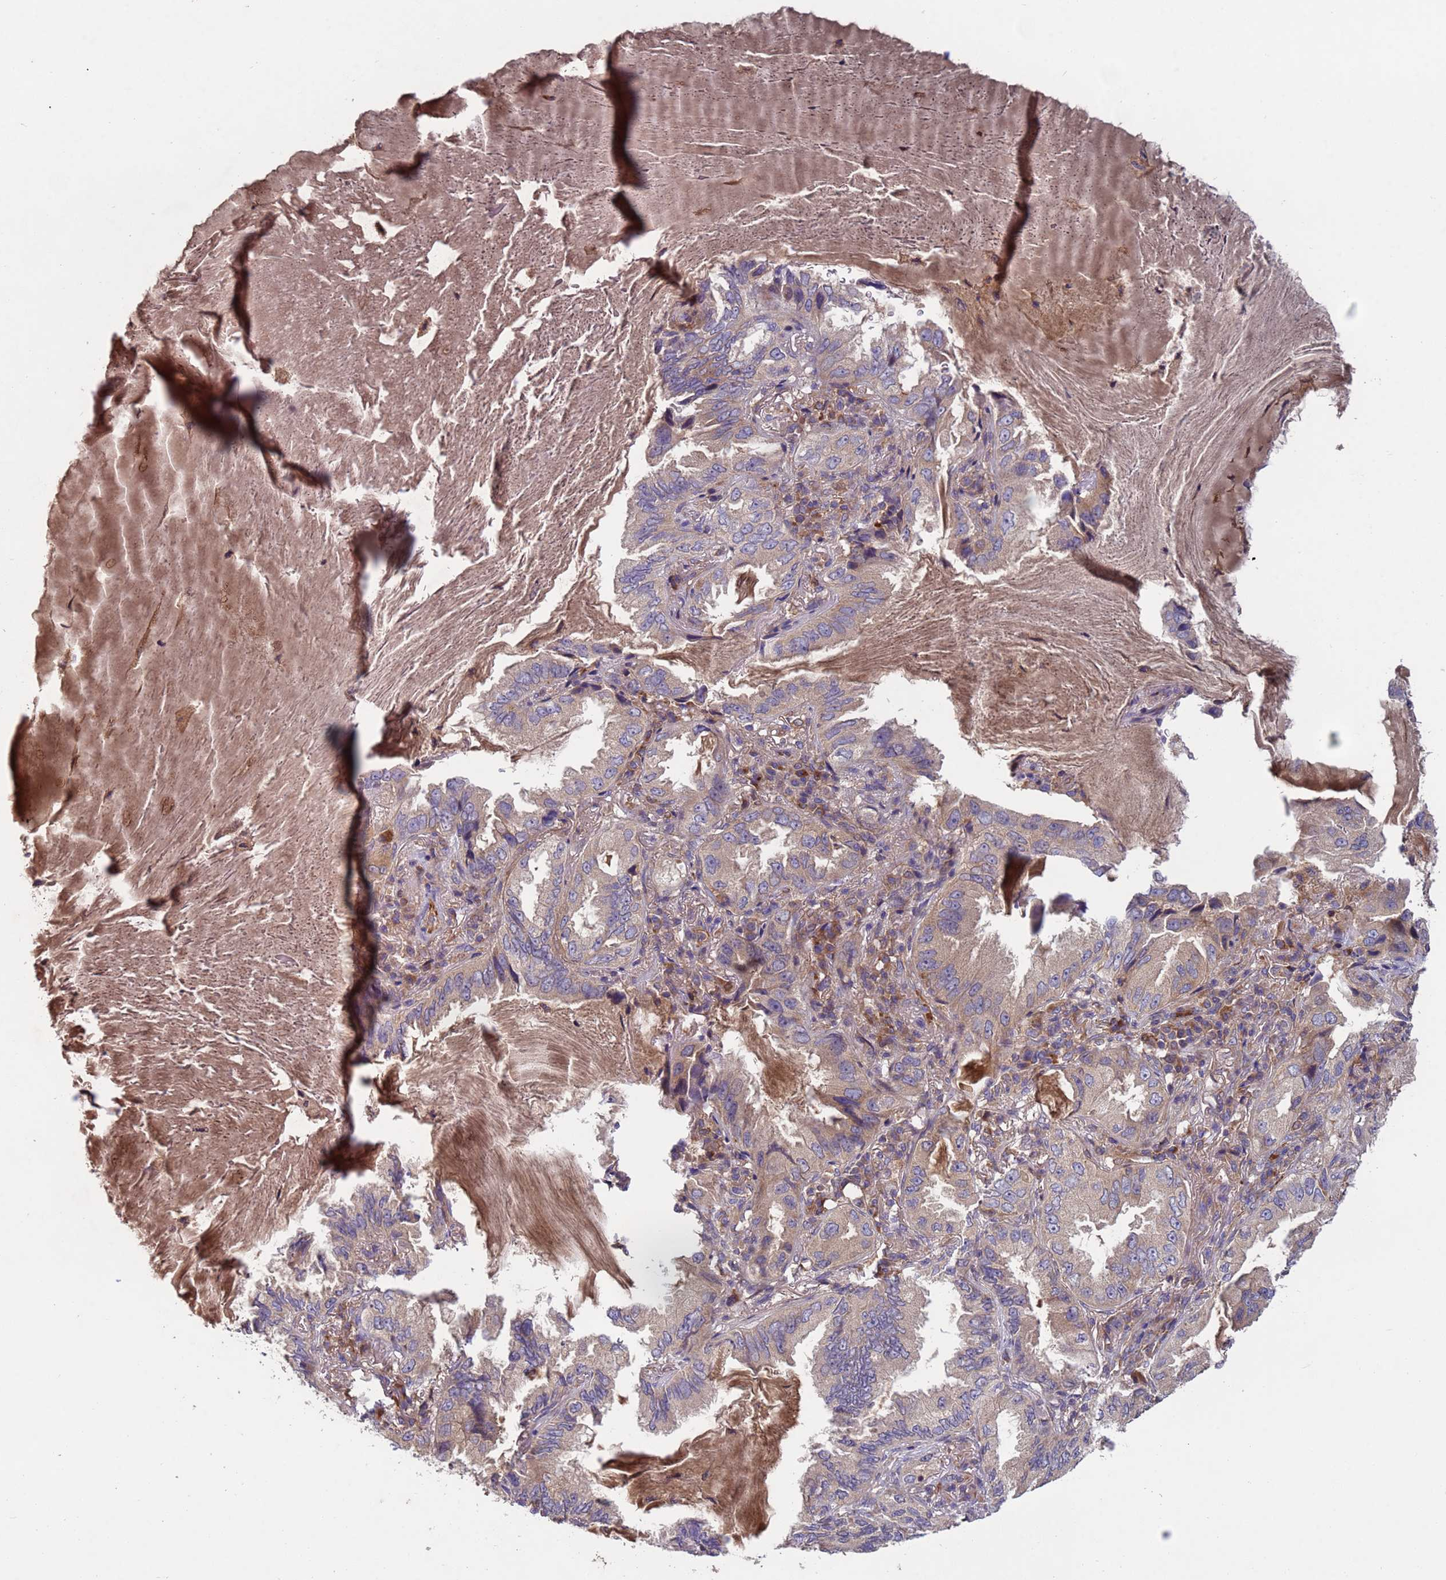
{"staining": {"intensity": "weak", "quantity": "<25%", "location": "cytoplasmic/membranous"}, "tissue": "lung cancer", "cell_type": "Tumor cells", "image_type": "cancer", "snomed": [{"axis": "morphology", "description": "Adenocarcinoma, NOS"}, {"axis": "topography", "description": "Lung"}], "caption": "High power microscopy photomicrograph of an immunohistochemistry (IHC) image of lung adenocarcinoma, revealing no significant expression in tumor cells.", "gene": "RAB10", "patient": {"sex": "female", "age": 69}}